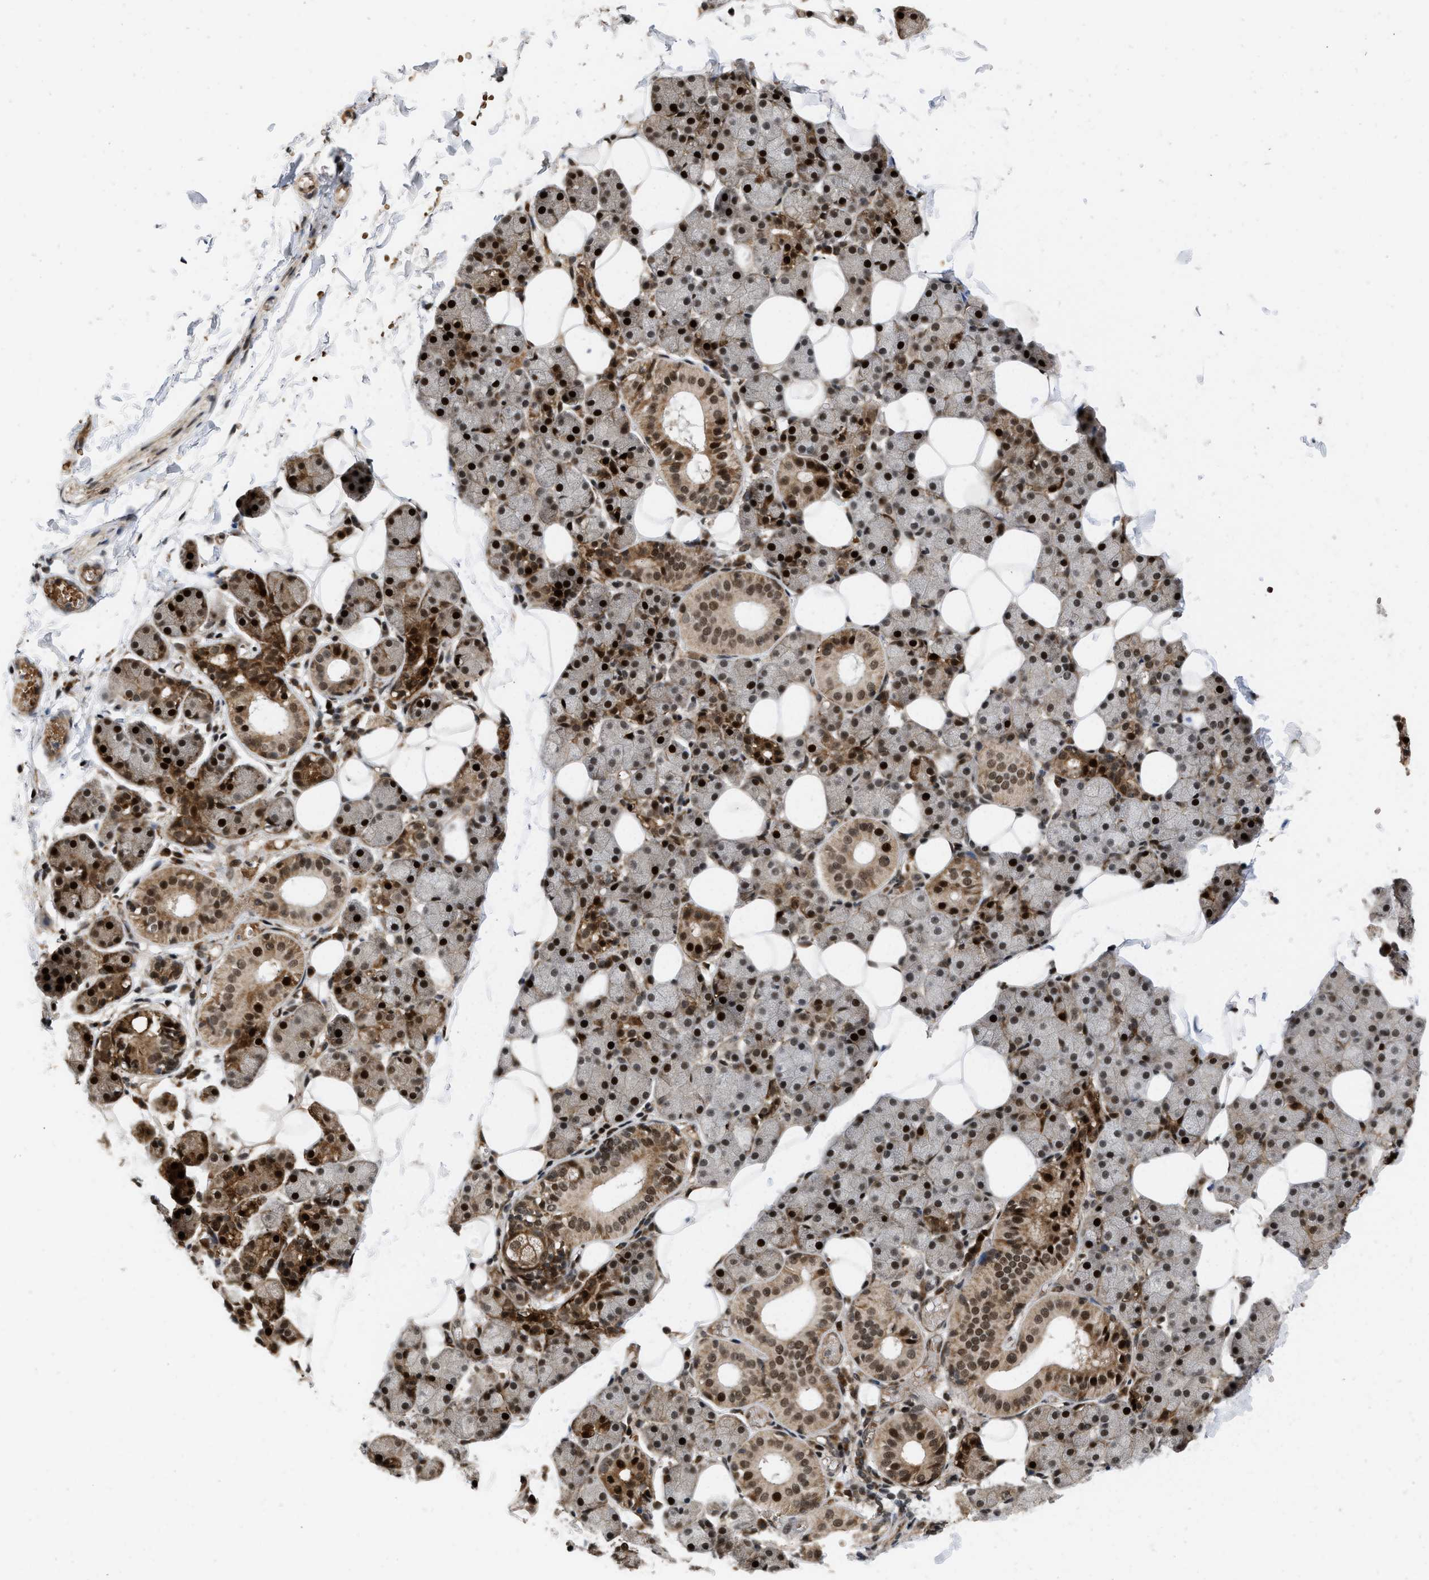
{"staining": {"intensity": "strong", "quantity": ">75%", "location": "cytoplasmic/membranous,nuclear"}, "tissue": "salivary gland", "cell_type": "Glandular cells", "image_type": "normal", "snomed": [{"axis": "morphology", "description": "Normal tissue, NOS"}, {"axis": "topography", "description": "Salivary gland"}], "caption": "A brown stain shows strong cytoplasmic/membranous,nuclear expression of a protein in glandular cells of benign human salivary gland. Immunohistochemistry (ihc) stains the protein in brown and the nuclei are stained blue.", "gene": "ANKRD11", "patient": {"sex": "female", "age": 33}}